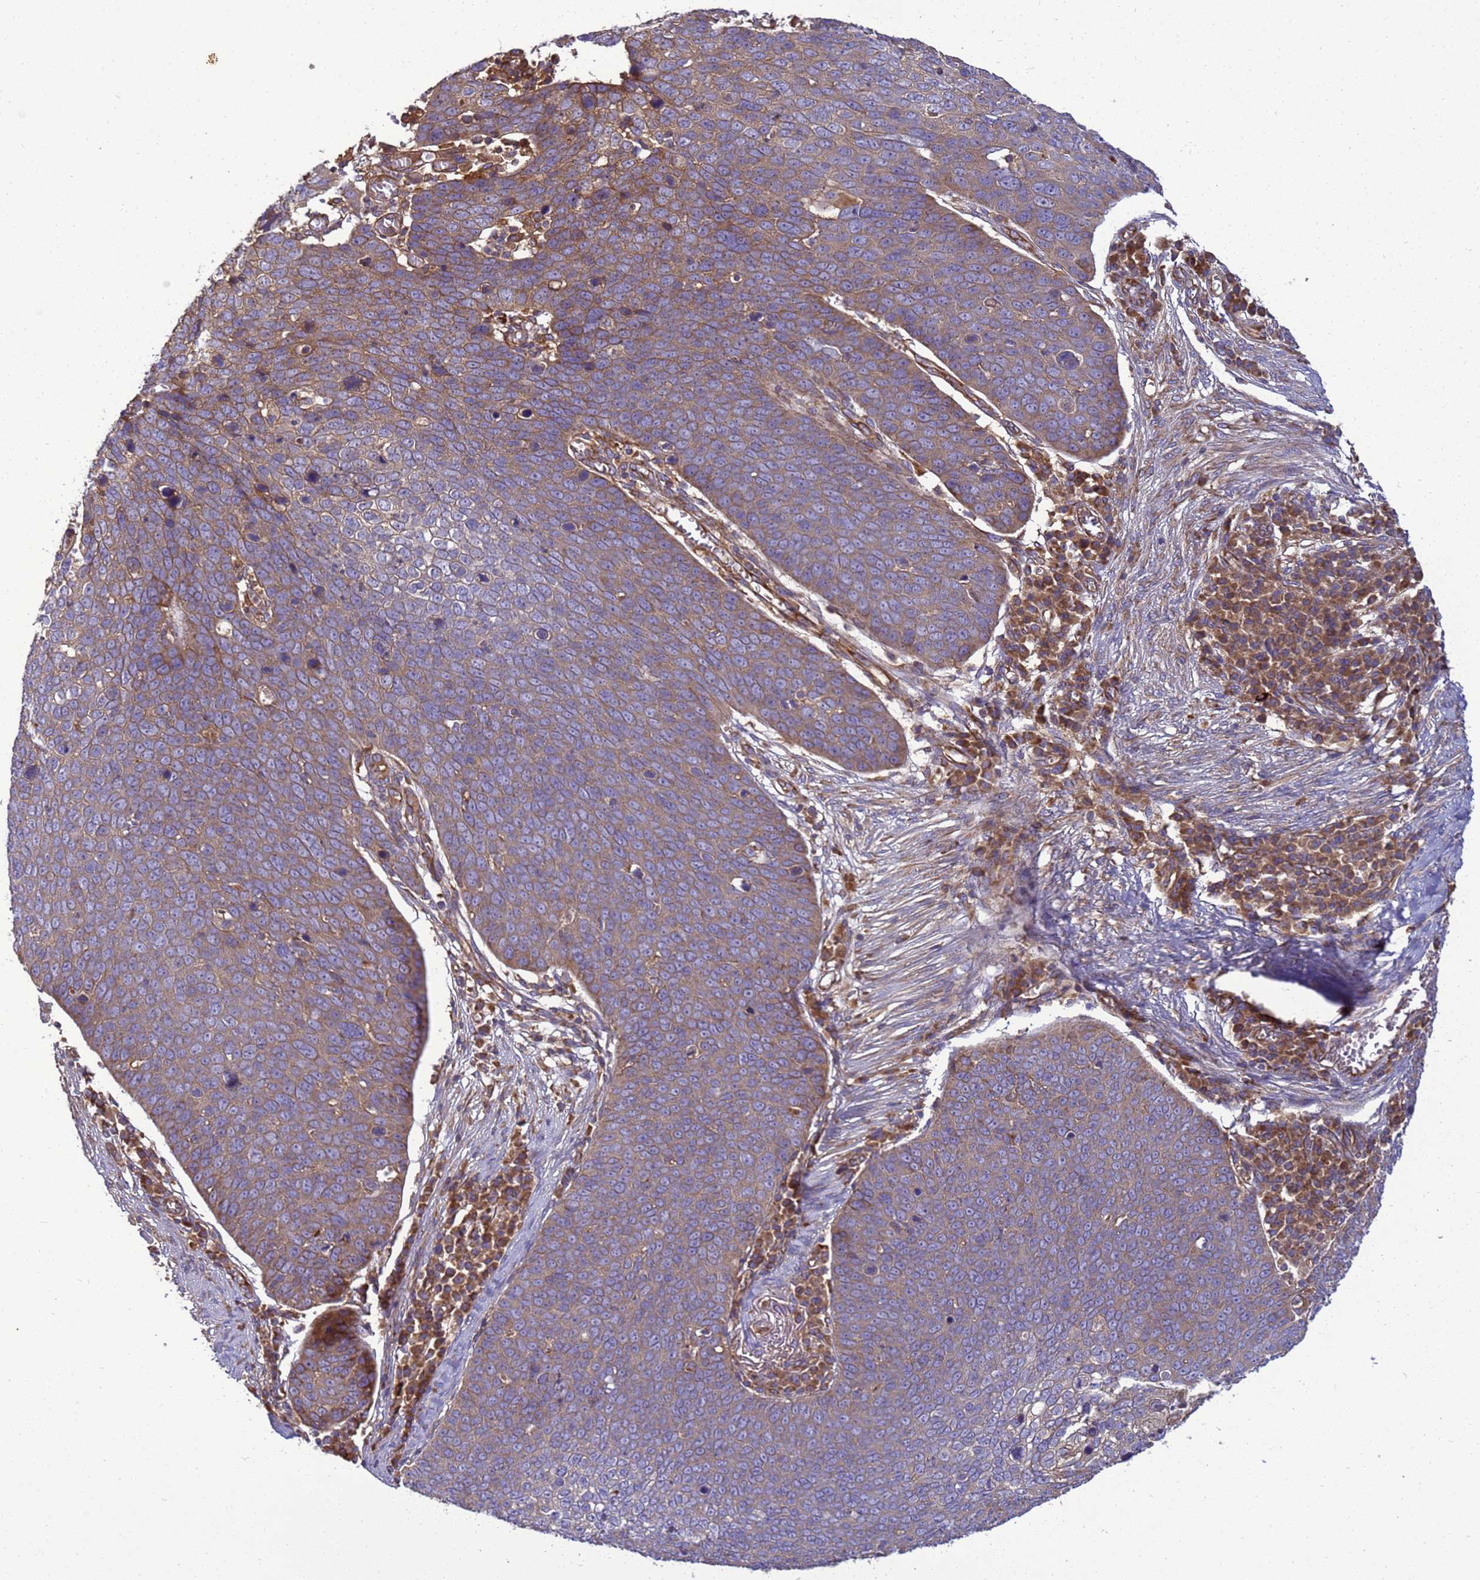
{"staining": {"intensity": "moderate", "quantity": "25%-75%", "location": "cytoplasmic/membranous"}, "tissue": "skin cancer", "cell_type": "Tumor cells", "image_type": "cancer", "snomed": [{"axis": "morphology", "description": "Squamous cell carcinoma, NOS"}, {"axis": "topography", "description": "Skin"}], "caption": "Protein positivity by immunohistochemistry (IHC) displays moderate cytoplasmic/membranous staining in approximately 25%-75% of tumor cells in skin cancer. The protein is stained brown, and the nuclei are stained in blue (DAB IHC with brightfield microscopy, high magnification).", "gene": "BECN1", "patient": {"sex": "male", "age": 71}}